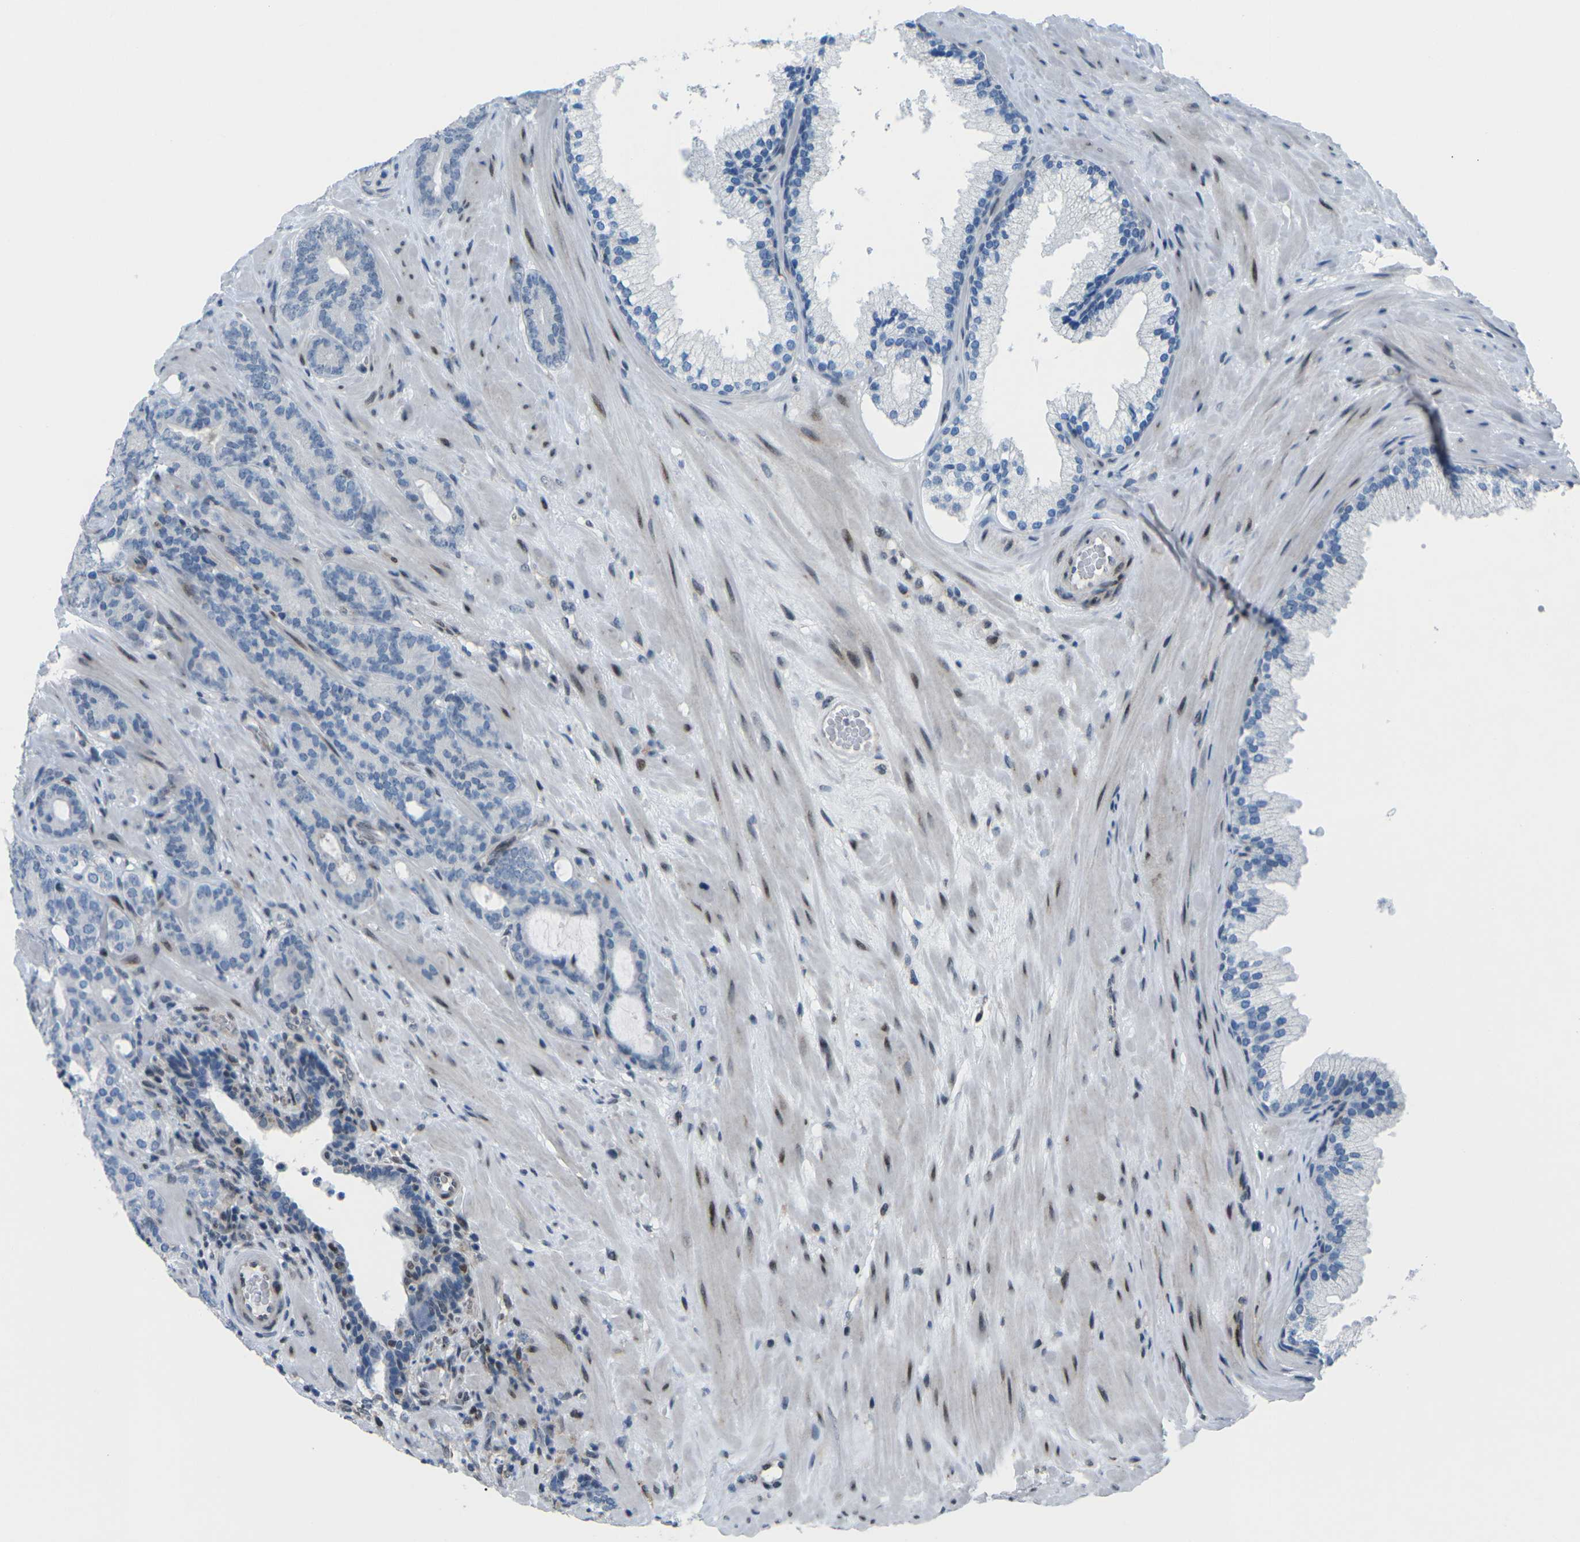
{"staining": {"intensity": "negative", "quantity": "none", "location": "none"}, "tissue": "prostate cancer", "cell_type": "Tumor cells", "image_type": "cancer", "snomed": [{"axis": "morphology", "description": "Adenocarcinoma, Low grade"}, {"axis": "topography", "description": "Prostate"}], "caption": "Histopathology image shows no protein expression in tumor cells of prostate cancer tissue.", "gene": "MBNL1", "patient": {"sex": "male", "age": 63}}